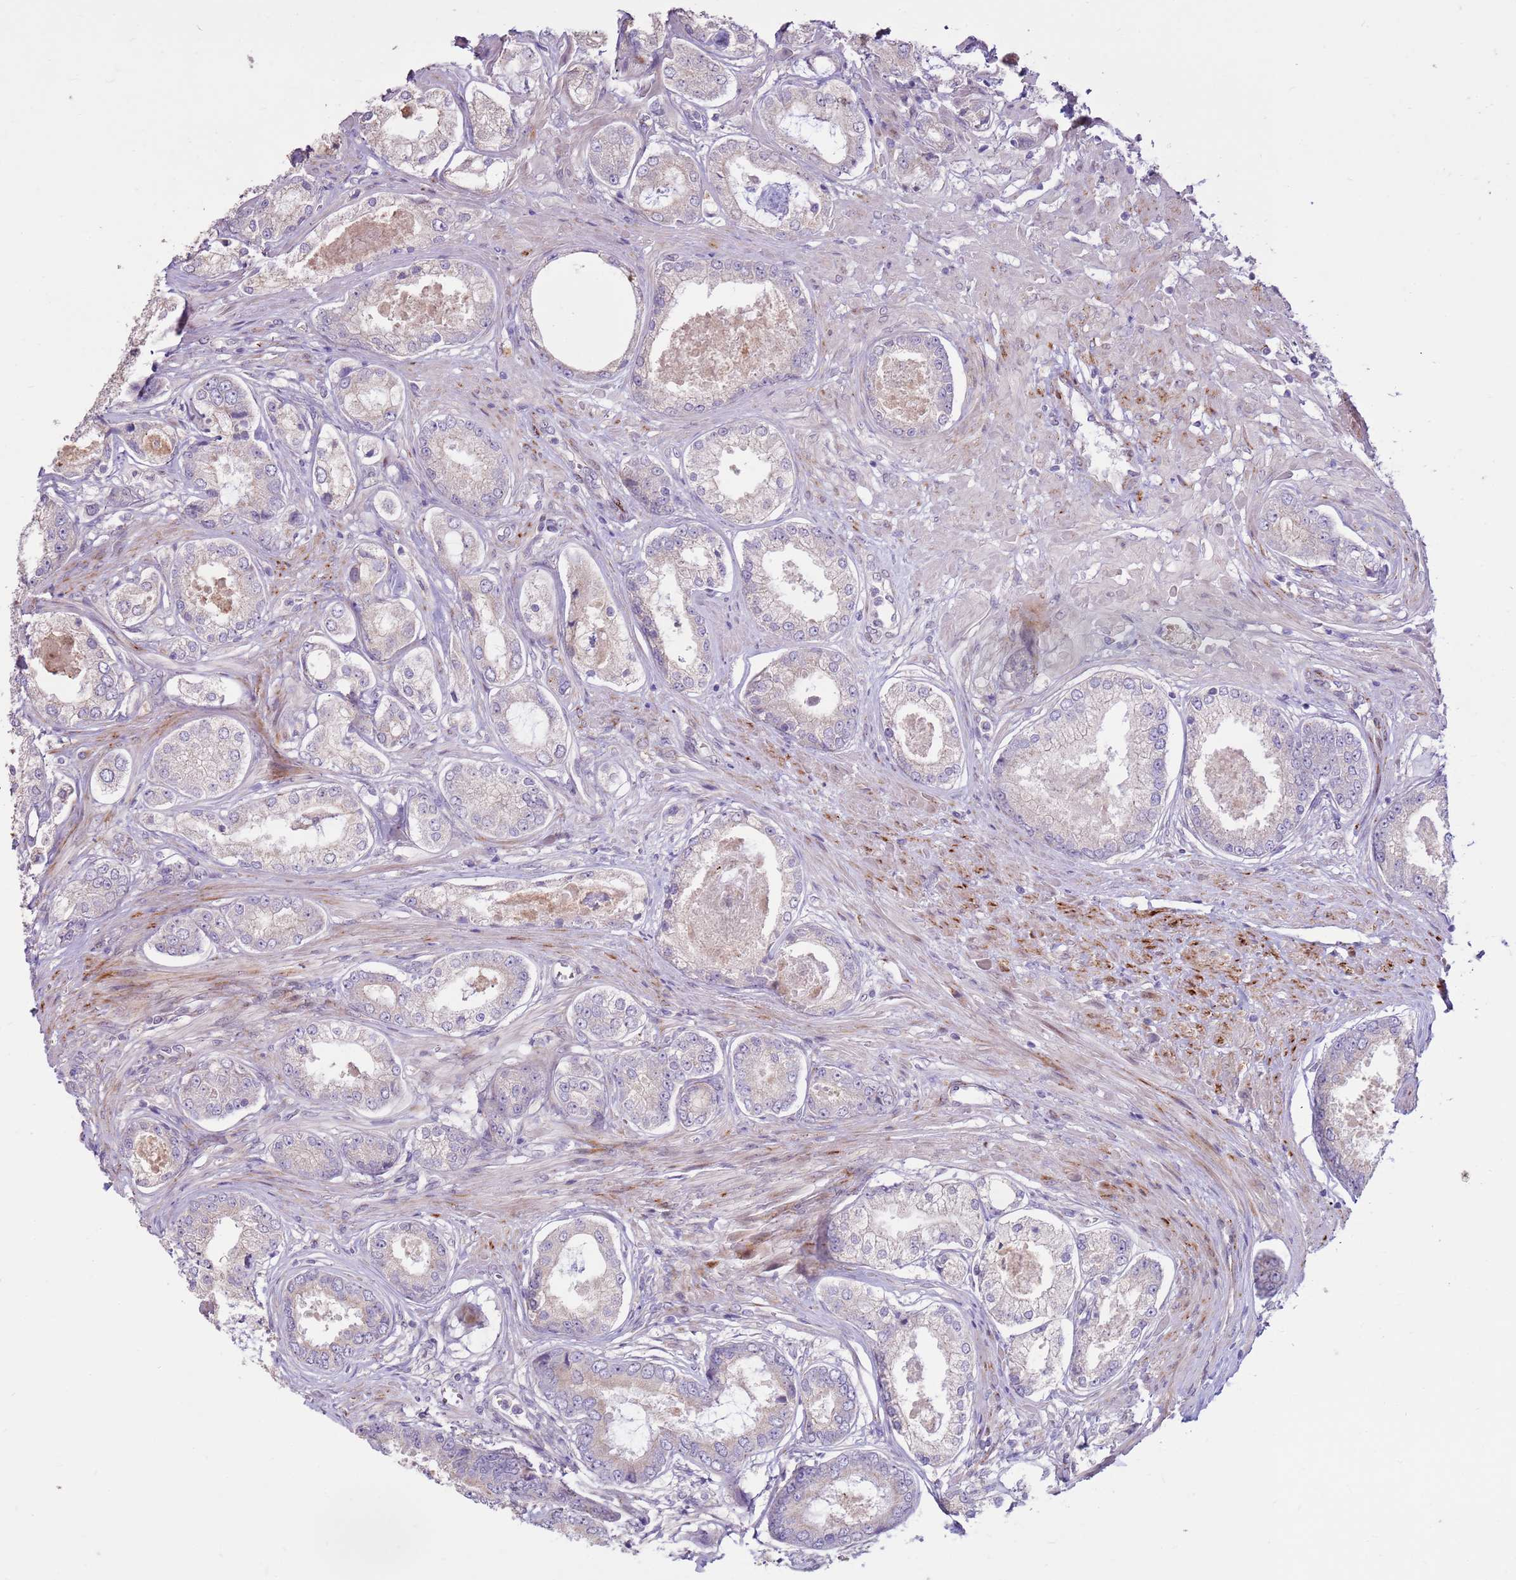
{"staining": {"intensity": "negative", "quantity": "none", "location": "none"}, "tissue": "prostate cancer", "cell_type": "Tumor cells", "image_type": "cancer", "snomed": [{"axis": "morphology", "description": "Adenocarcinoma, Low grade"}, {"axis": "topography", "description": "Prostate"}], "caption": "There is no significant positivity in tumor cells of prostate cancer (adenocarcinoma (low-grade)). (DAB (3,3'-diaminobenzidine) immunohistochemistry (IHC), high magnification).", "gene": "LGI4", "patient": {"sex": "male", "age": 68}}